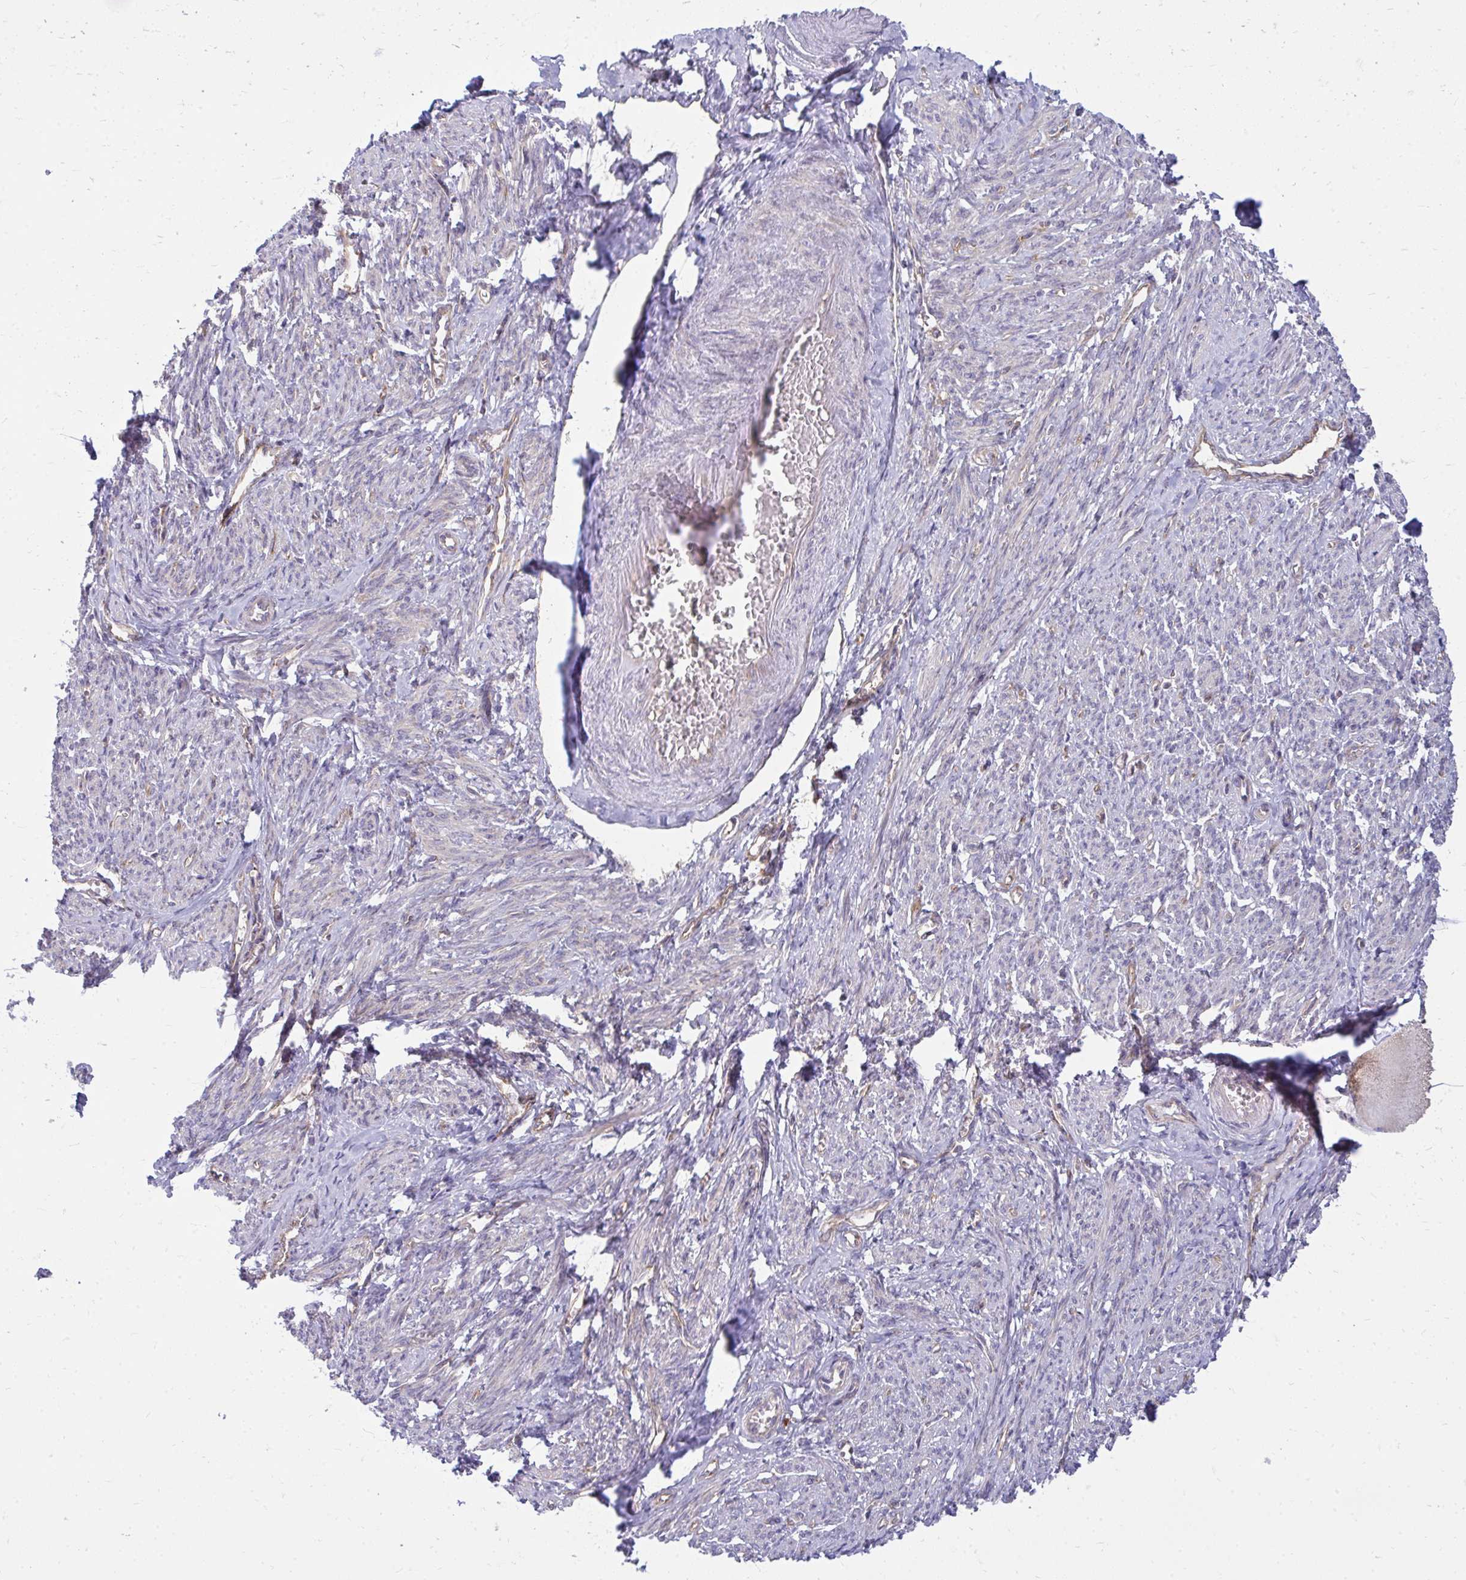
{"staining": {"intensity": "negative", "quantity": "none", "location": "none"}, "tissue": "smooth muscle", "cell_type": "Smooth muscle cells", "image_type": "normal", "snomed": [{"axis": "morphology", "description": "Normal tissue, NOS"}, {"axis": "topography", "description": "Smooth muscle"}], "caption": "Smooth muscle stained for a protein using immunohistochemistry shows no positivity smooth muscle cells.", "gene": "ASAP1", "patient": {"sex": "female", "age": 65}}